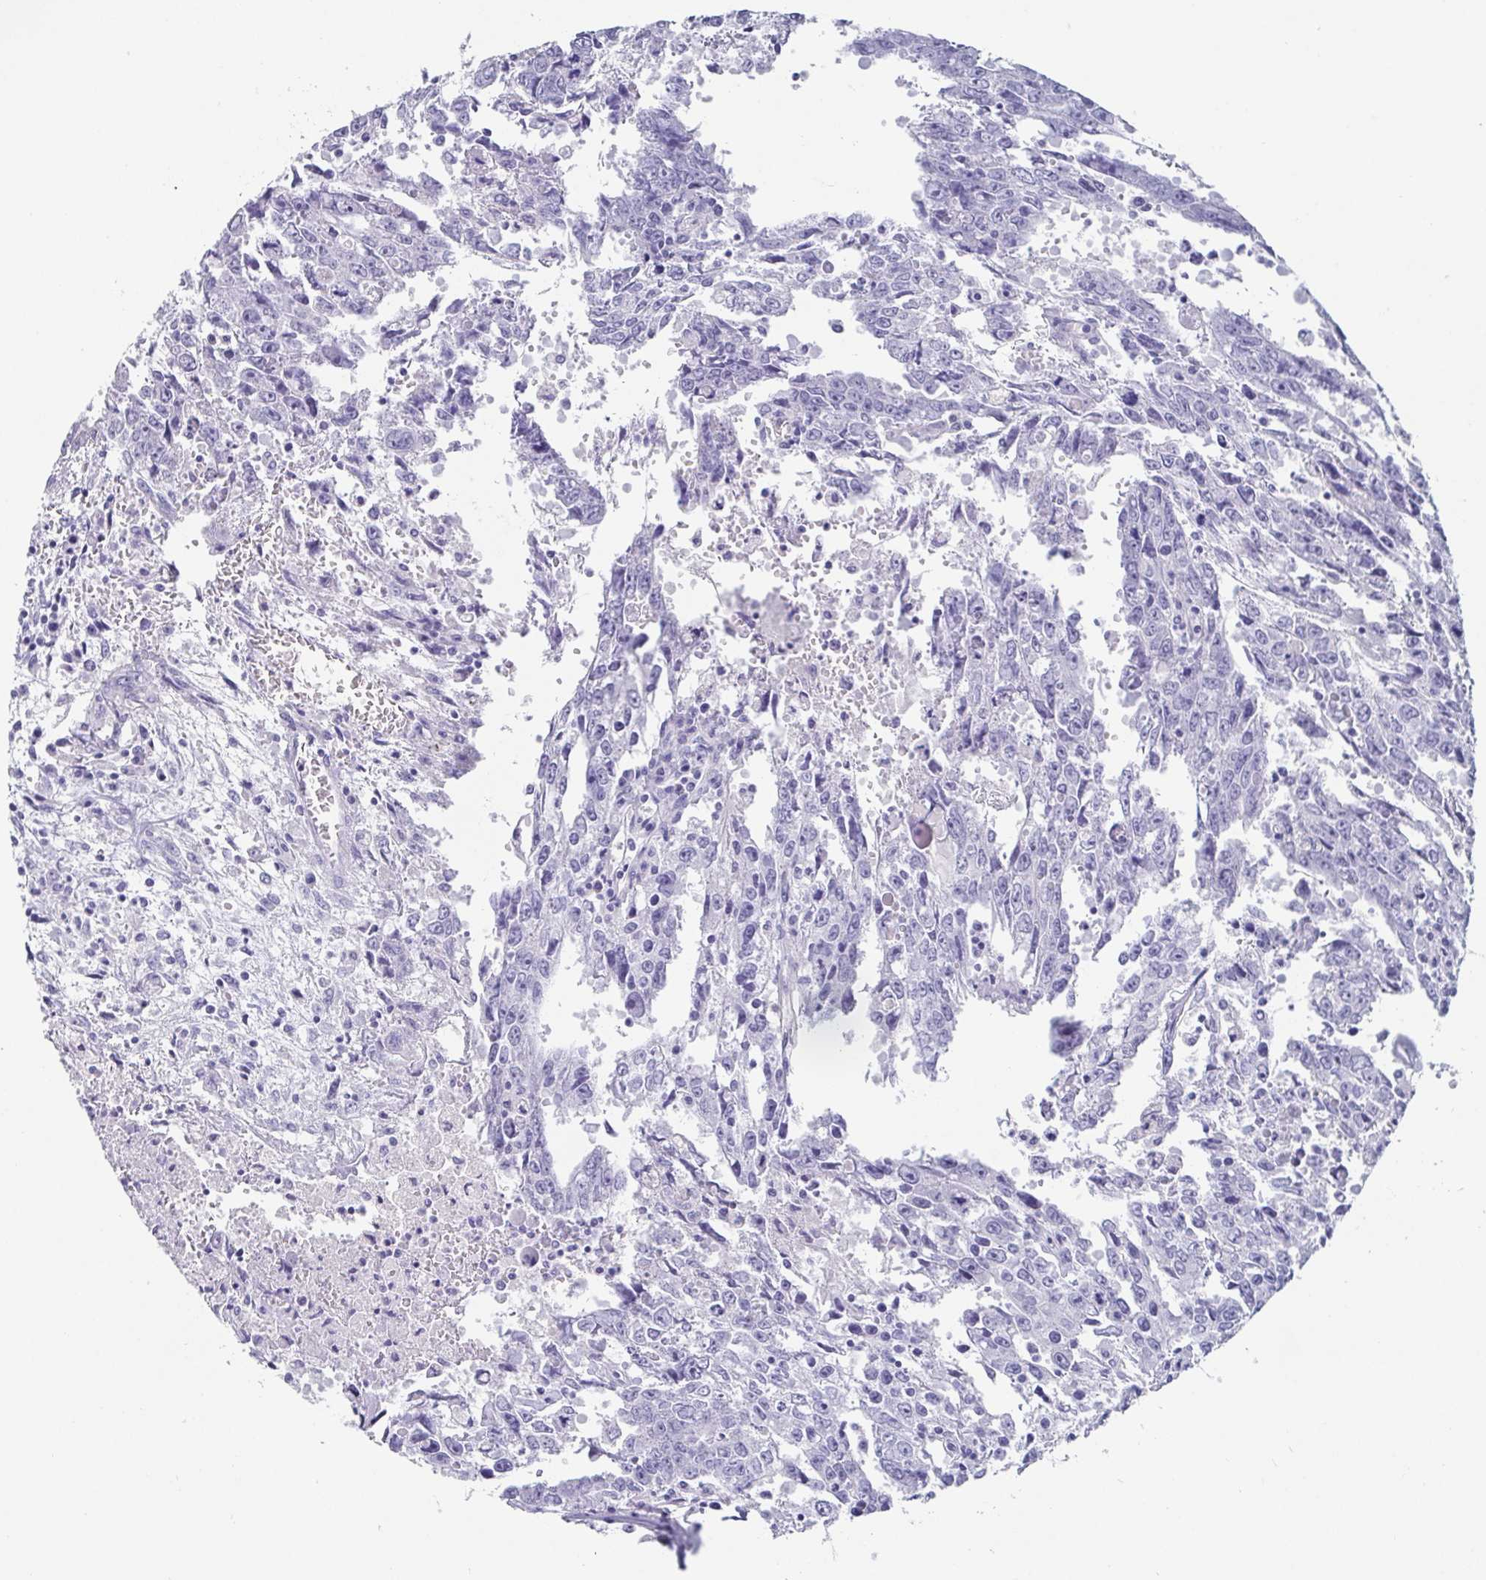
{"staining": {"intensity": "negative", "quantity": "none", "location": "none"}, "tissue": "testis cancer", "cell_type": "Tumor cells", "image_type": "cancer", "snomed": [{"axis": "morphology", "description": "Carcinoma, Embryonal, NOS"}, {"axis": "topography", "description": "Testis"}], "caption": "This is an immunohistochemistry histopathology image of human testis embryonal carcinoma. There is no staining in tumor cells.", "gene": "SCGN", "patient": {"sex": "male", "age": 22}}